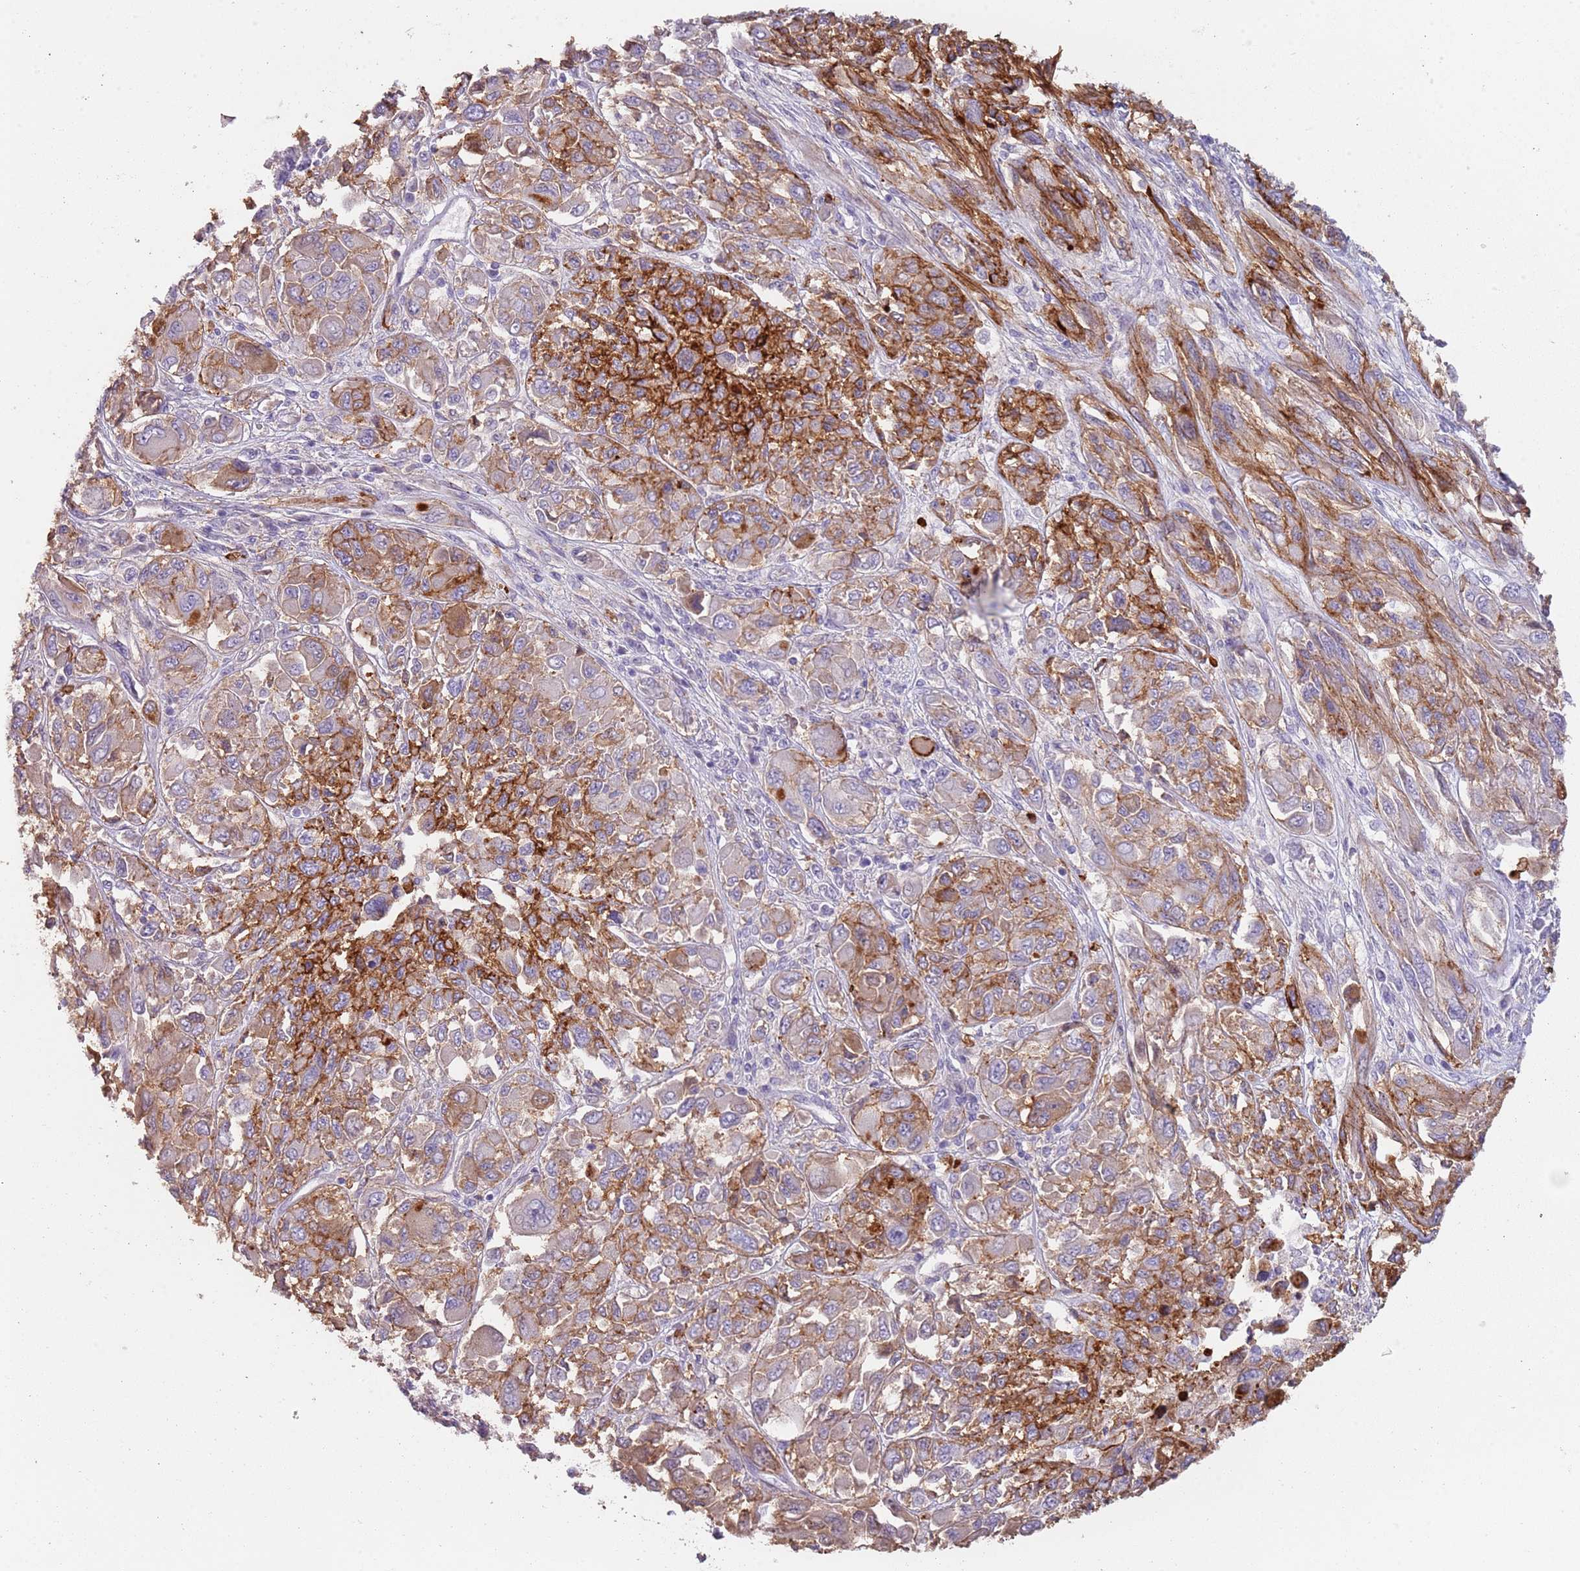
{"staining": {"intensity": "strong", "quantity": "25%-75%", "location": "cytoplasmic/membranous"}, "tissue": "melanoma", "cell_type": "Tumor cells", "image_type": "cancer", "snomed": [{"axis": "morphology", "description": "Malignant melanoma, NOS"}, {"axis": "topography", "description": "Skin"}], "caption": "Immunohistochemistry (IHC) (DAB) staining of human malignant melanoma demonstrates strong cytoplasmic/membranous protein staining in about 25%-75% of tumor cells.", "gene": "NBPF3", "patient": {"sex": "female", "age": 91}}